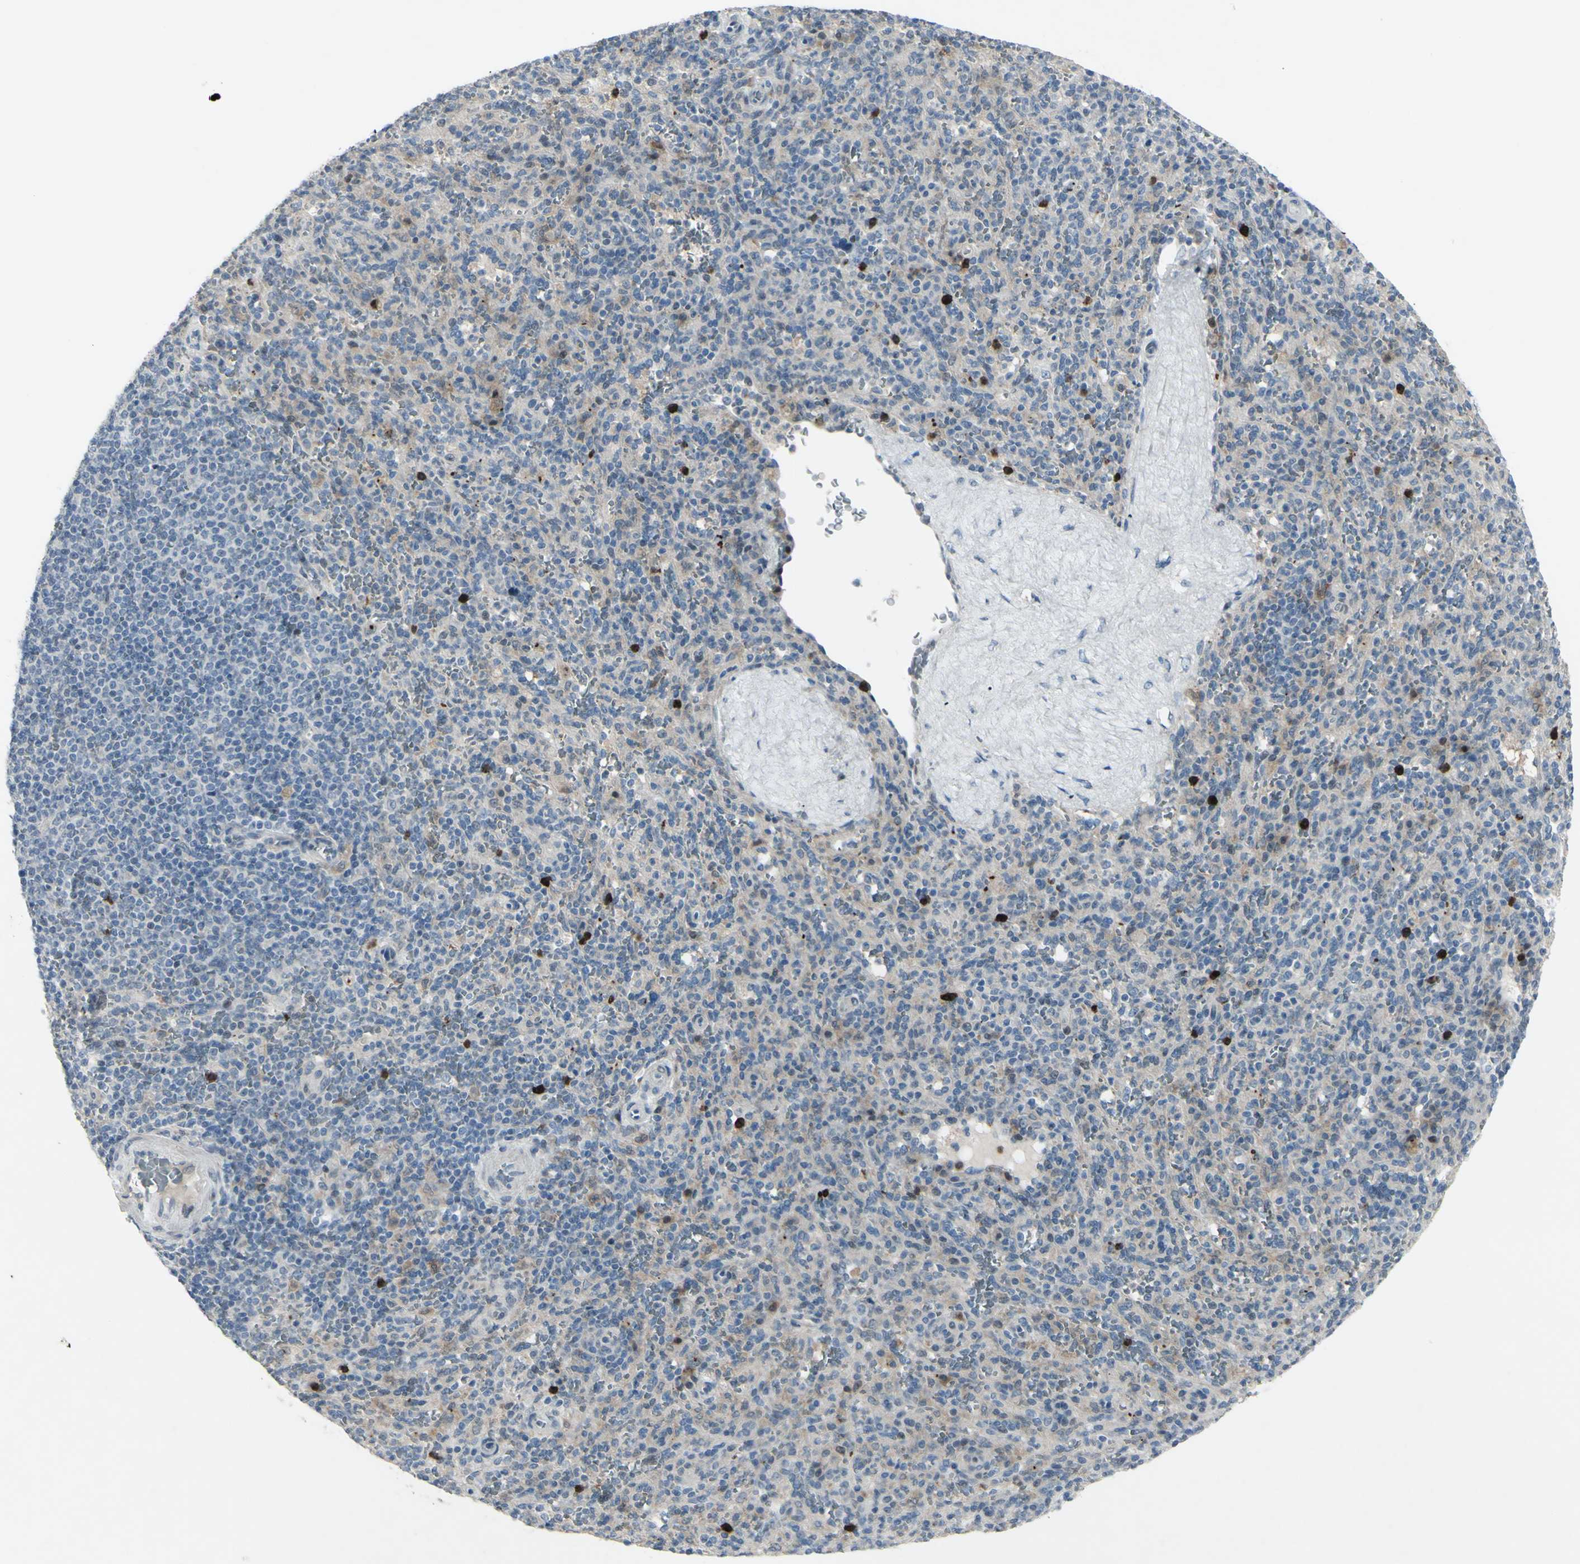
{"staining": {"intensity": "weak", "quantity": "25%-75%", "location": "cytoplasmic/membranous"}, "tissue": "spleen", "cell_type": "Cells in red pulp", "image_type": "normal", "snomed": [{"axis": "morphology", "description": "Normal tissue, NOS"}, {"axis": "topography", "description": "Spleen"}], "caption": "Protein staining by IHC displays weak cytoplasmic/membranous expression in approximately 25%-75% of cells in red pulp in unremarkable spleen. (Brightfield microscopy of DAB IHC at high magnification).", "gene": "ETNK1", "patient": {"sex": "male", "age": 36}}